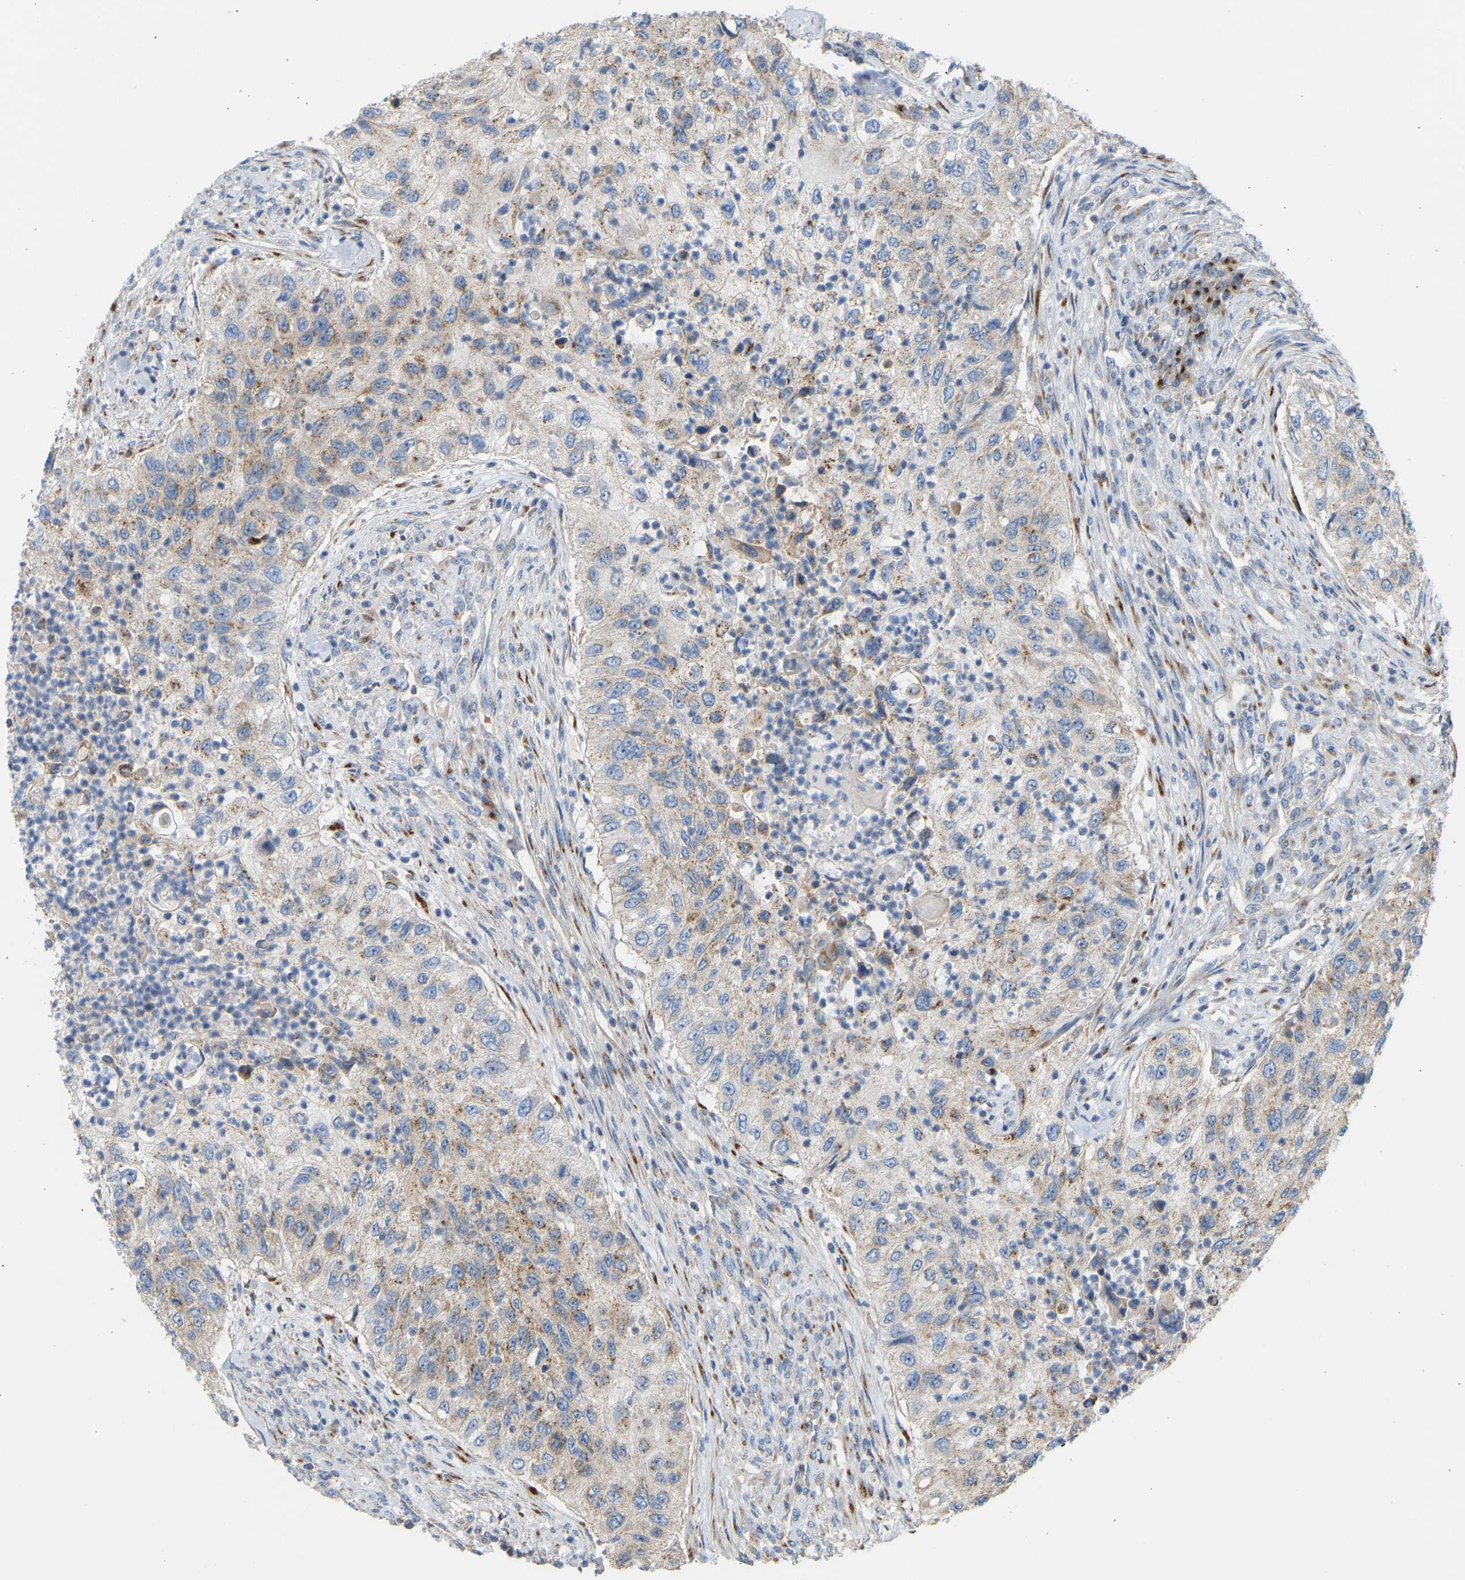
{"staining": {"intensity": "weak", "quantity": "25%-75%", "location": "cytoplasmic/membranous"}, "tissue": "urothelial cancer", "cell_type": "Tumor cells", "image_type": "cancer", "snomed": [{"axis": "morphology", "description": "Urothelial carcinoma, High grade"}, {"axis": "topography", "description": "Urinary bladder"}], "caption": "Urothelial cancer stained with DAB immunohistochemistry (IHC) reveals low levels of weak cytoplasmic/membranous positivity in about 25%-75% of tumor cells.", "gene": "YIPF2", "patient": {"sex": "female", "age": 60}}